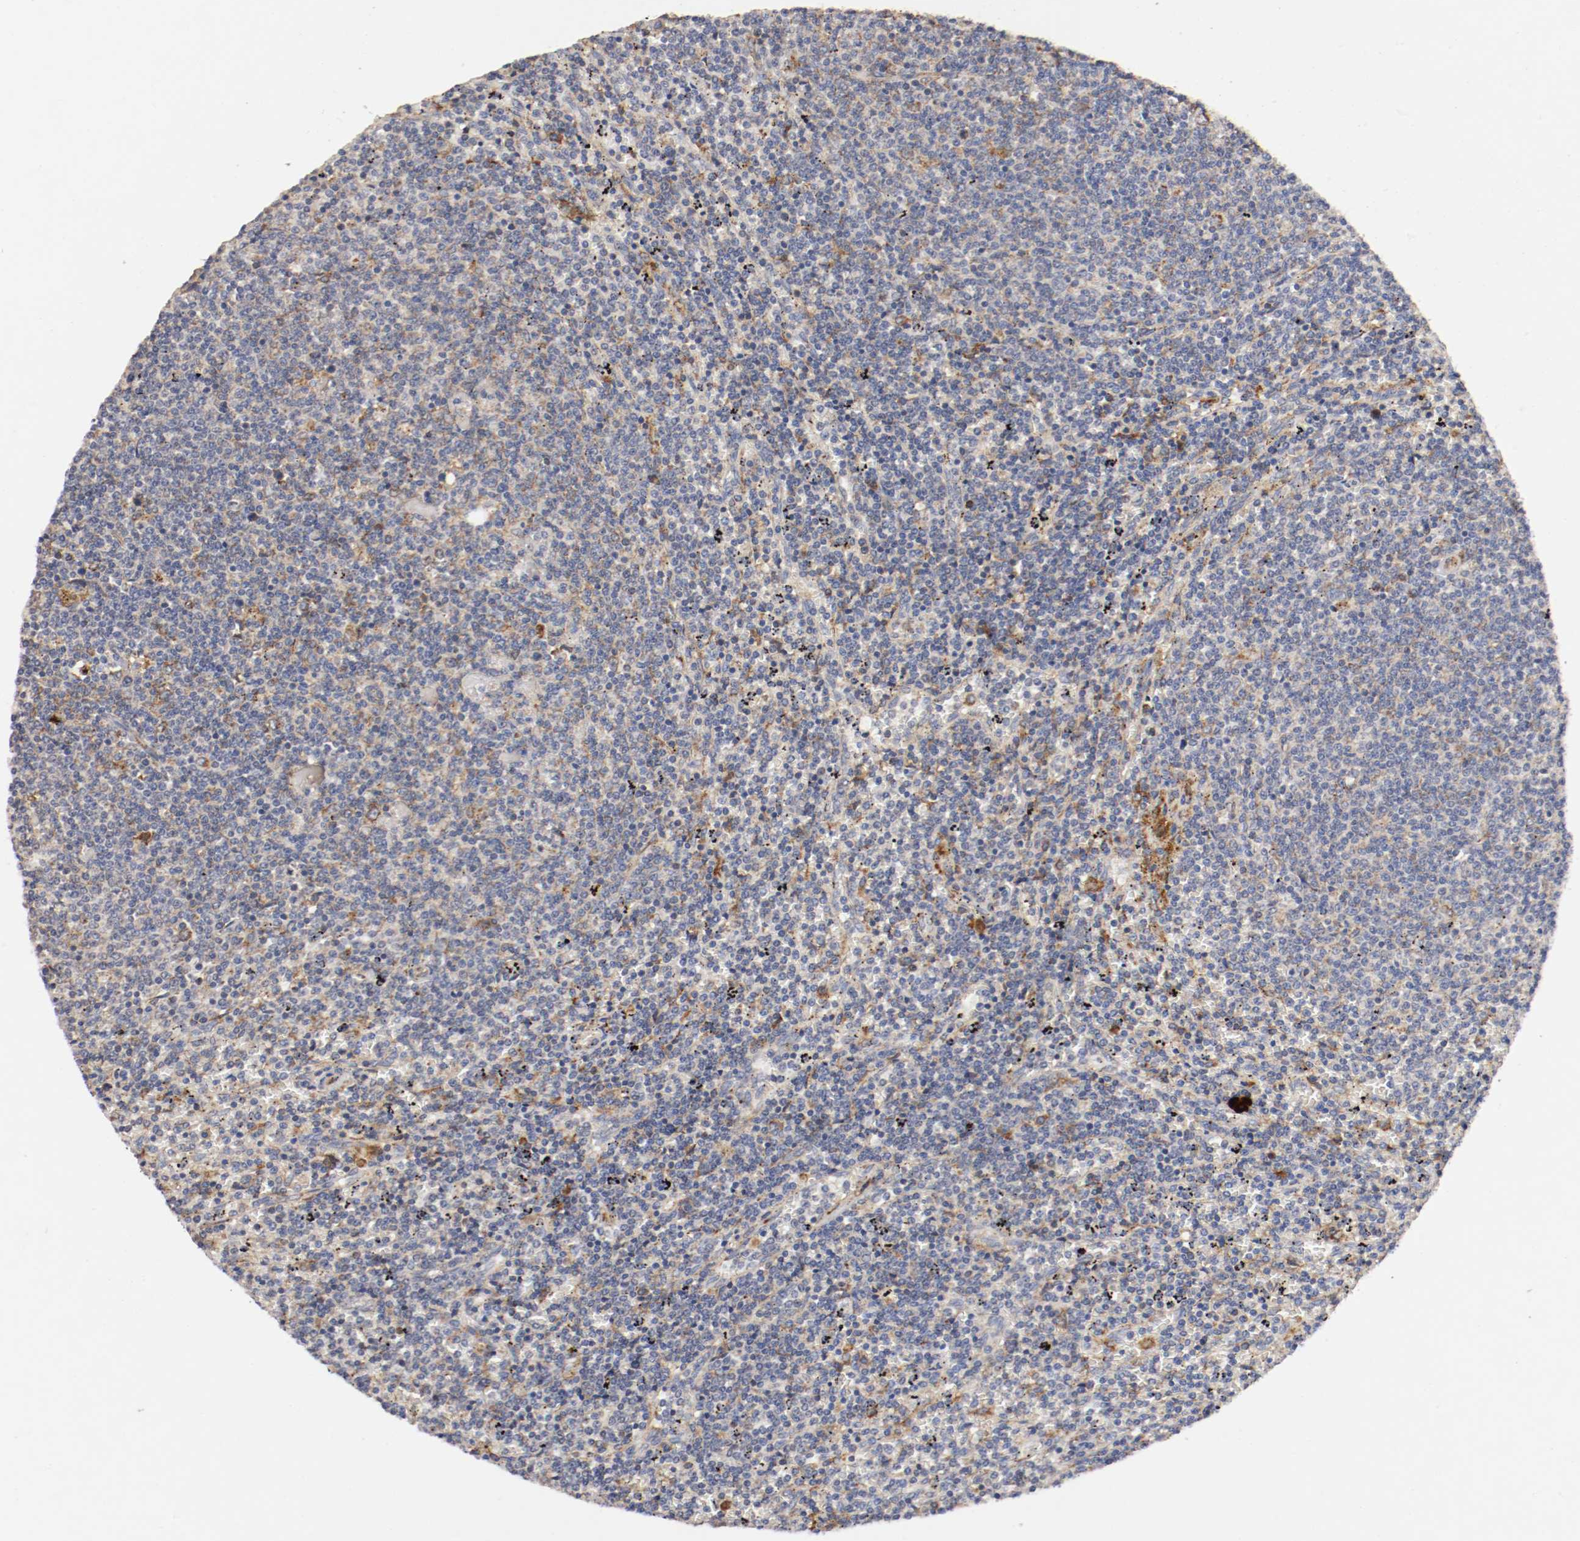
{"staining": {"intensity": "moderate", "quantity": "25%-75%", "location": "cytoplasmic/membranous"}, "tissue": "lymphoma", "cell_type": "Tumor cells", "image_type": "cancer", "snomed": [{"axis": "morphology", "description": "Malignant lymphoma, non-Hodgkin's type, Low grade"}, {"axis": "topography", "description": "Spleen"}], "caption": "Human low-grade malignant lymphoma, non-Hodgkin's type stained with a protein marker demonstrates moderate staining in tumor cells.", "gene": "TRAF2", "patient": {"sex": "female", "age": 50}}